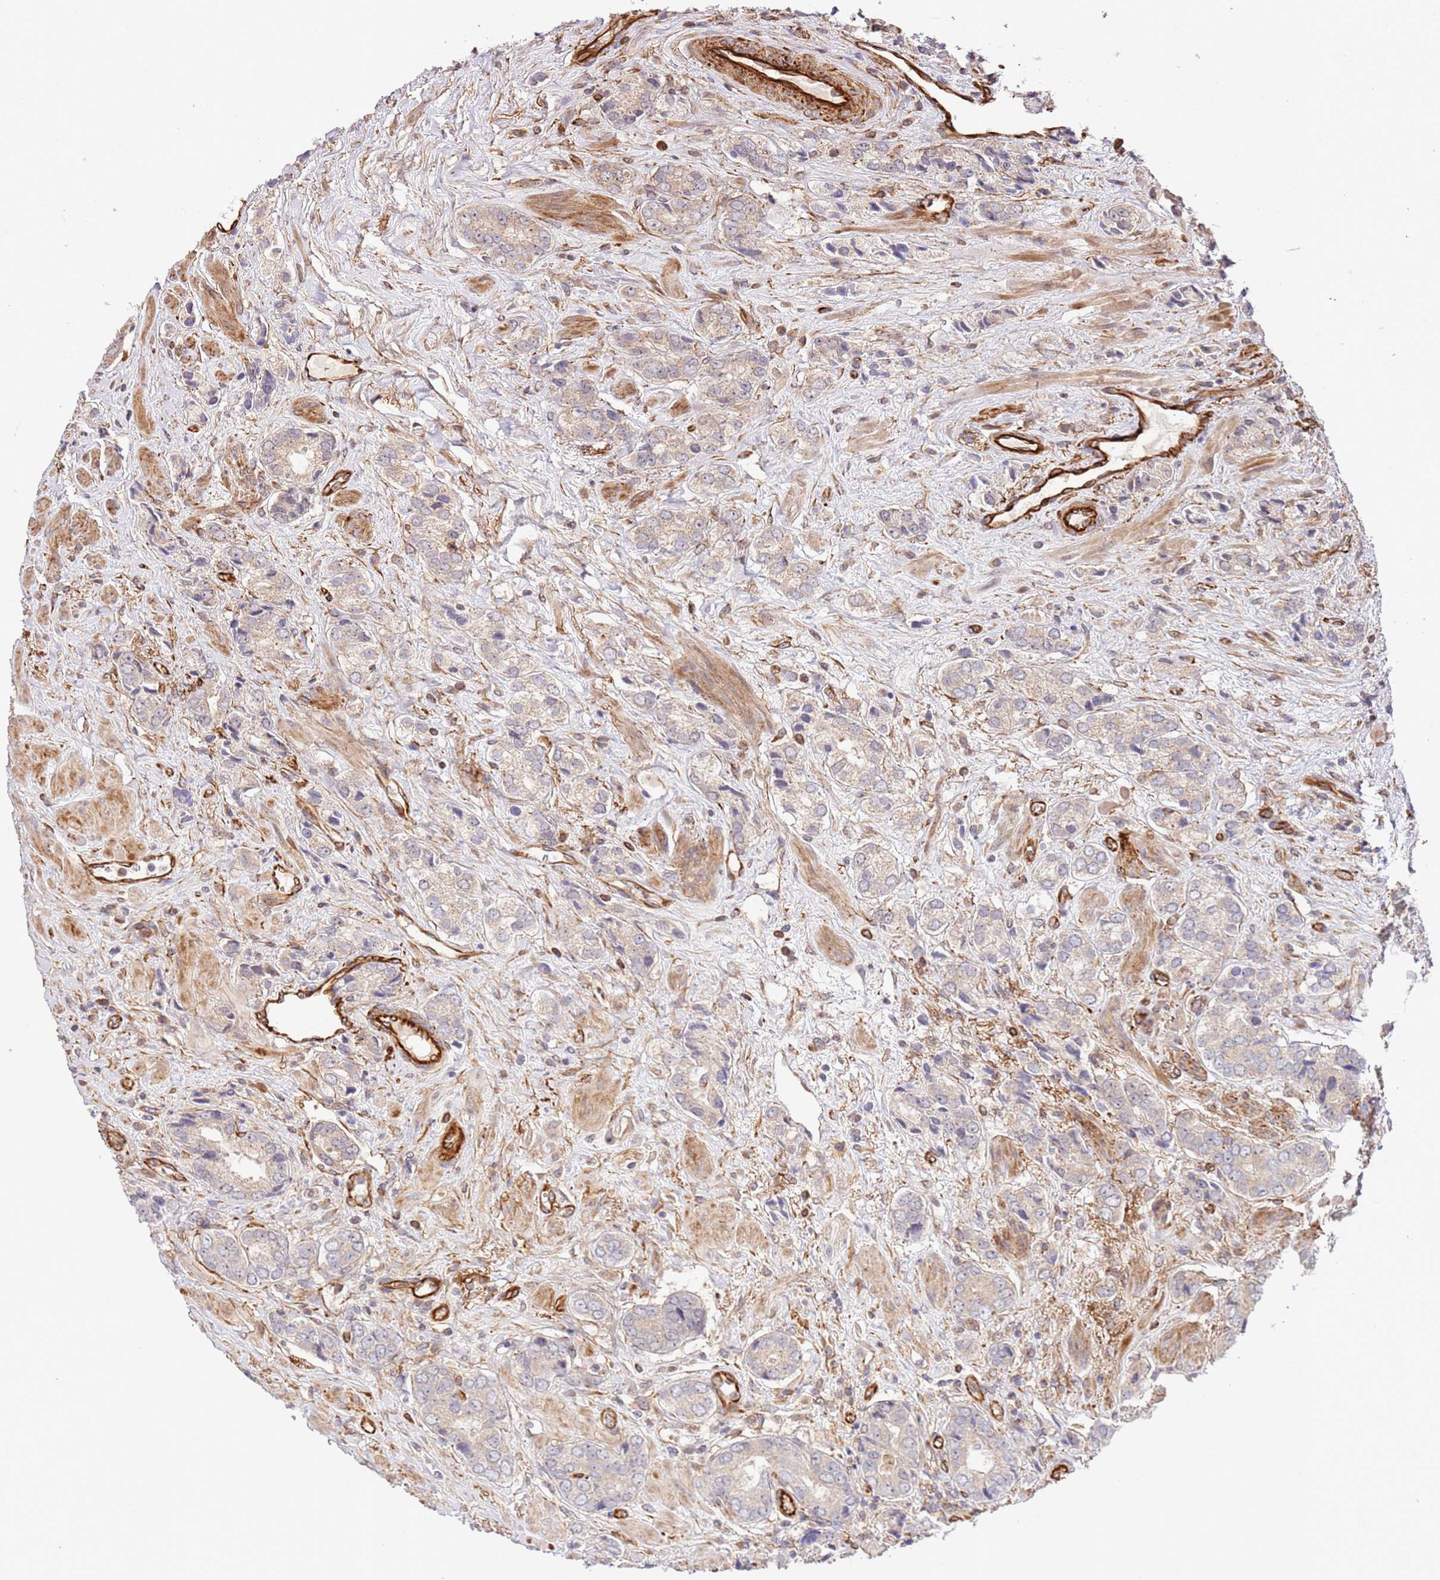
{"staining": {"intensity": "negative", "quantity": "none", "location": "none"}, "tissue": "prostate cancer", "cell_type": "Tumor cells", "image_type": "cancer", "snomed": [{"axis": "morphology", "description": "Adenocarcinoma, High grade"}, {"axis": "topography", "description": "Prostate and seminal vesicle, NOS"}], "caption": "IHC micrograph of neoplastic tissue: high-grade adenocarcinoma (prostate) stained with DAB displays no significant protein staining in tumor cells.", "gene": "NEK3", "patient": {"sex": "male", "age": 64}}